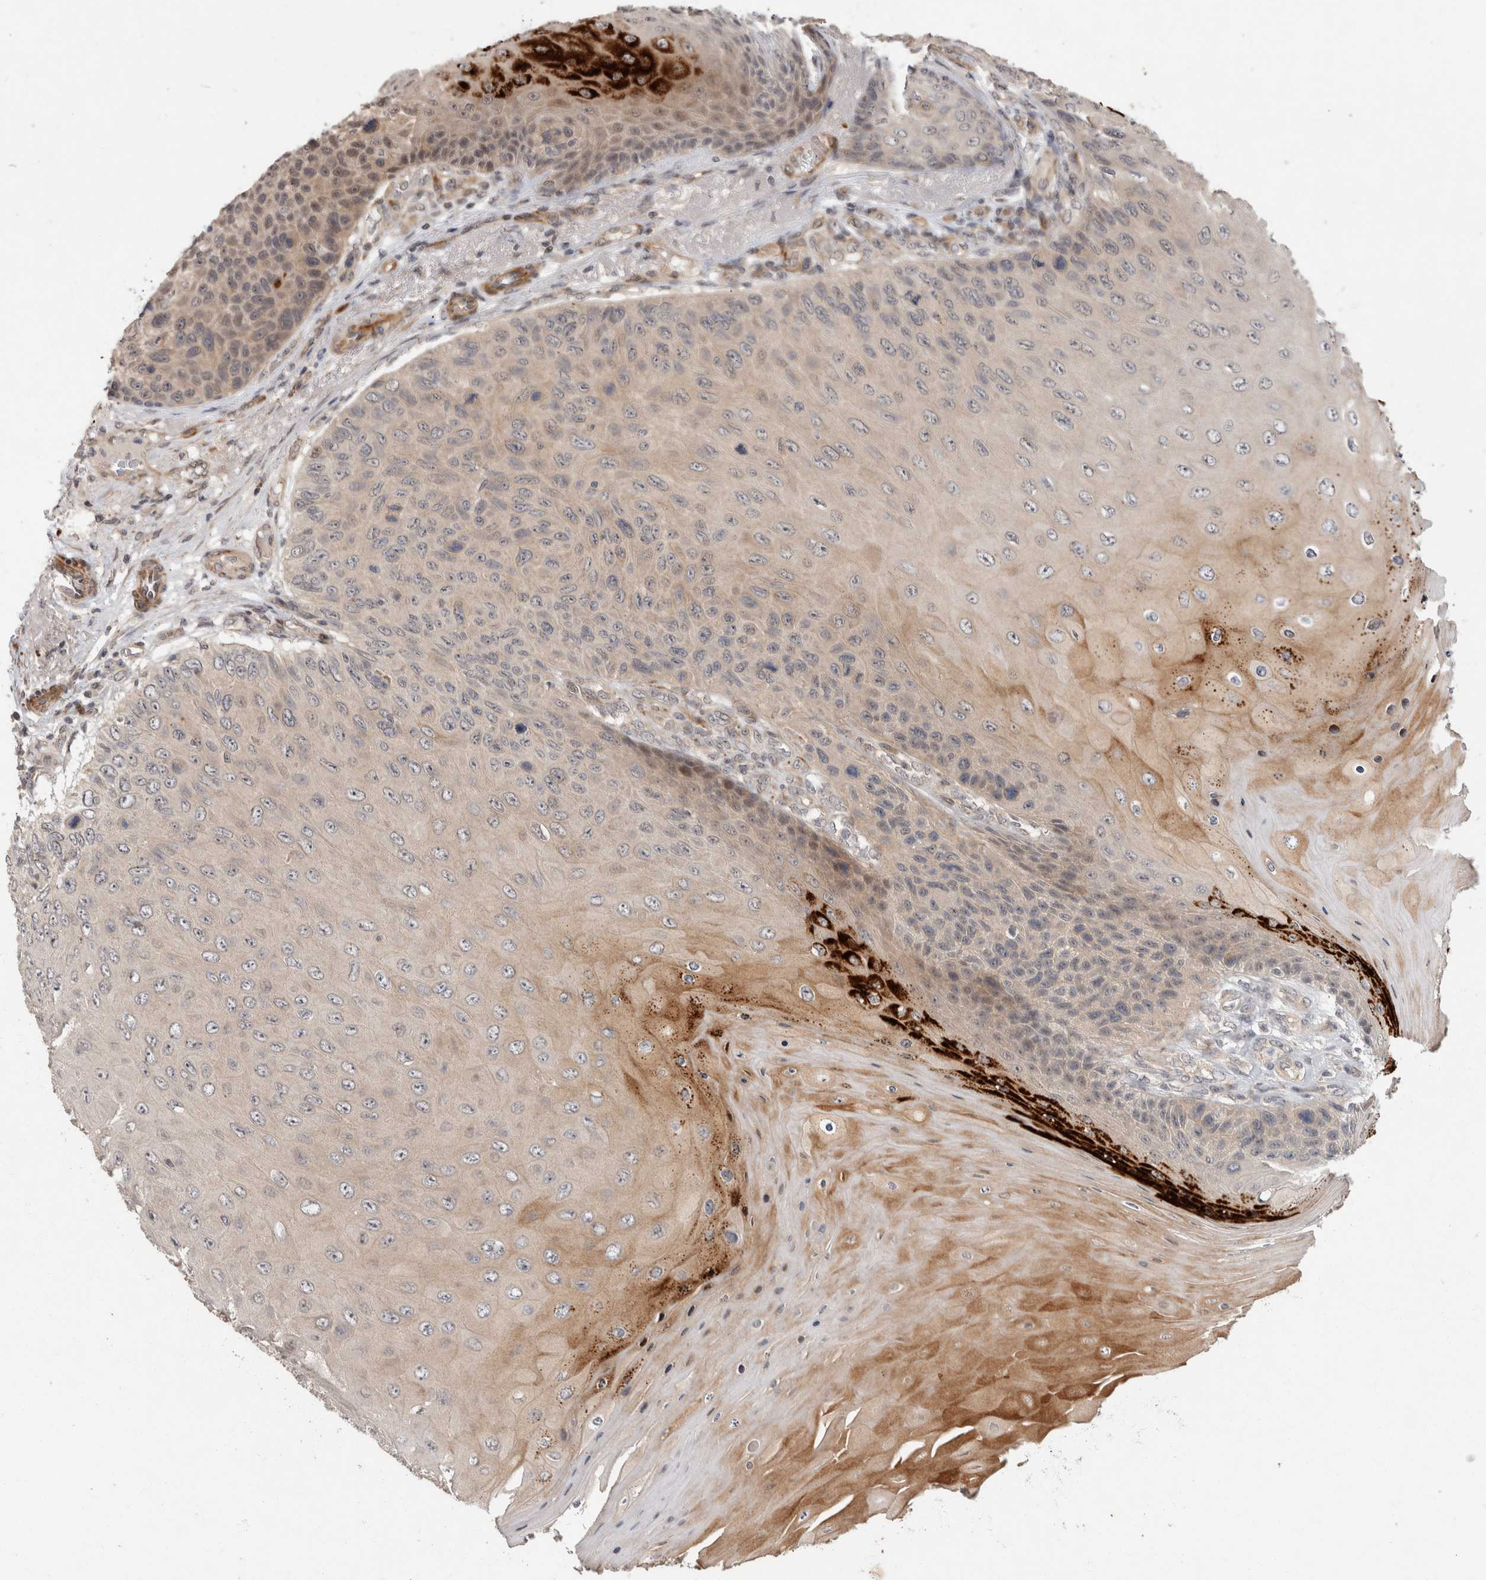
{"staining": {"intensity": "strong", "quantity": "<25%", "location": "cytoplasmic/membranous"}, "tissue": "skin cancer", "cell_type": "Tumor cells", "image_type": "cancer", "snomed": [{"axis": "morphology", "description": "Squamous cell carcinoma, NOS"}, {"axis": "topography", "description": "Skin"}], "caption": "Skin squamous cell carcinoma stained with immunohistochemistry shows strong cytoplasmic/membranous expression in about <25% of tumor cells.", "gene": "CRISPLD1", "patient": {"sex": "female", "age": 88}}